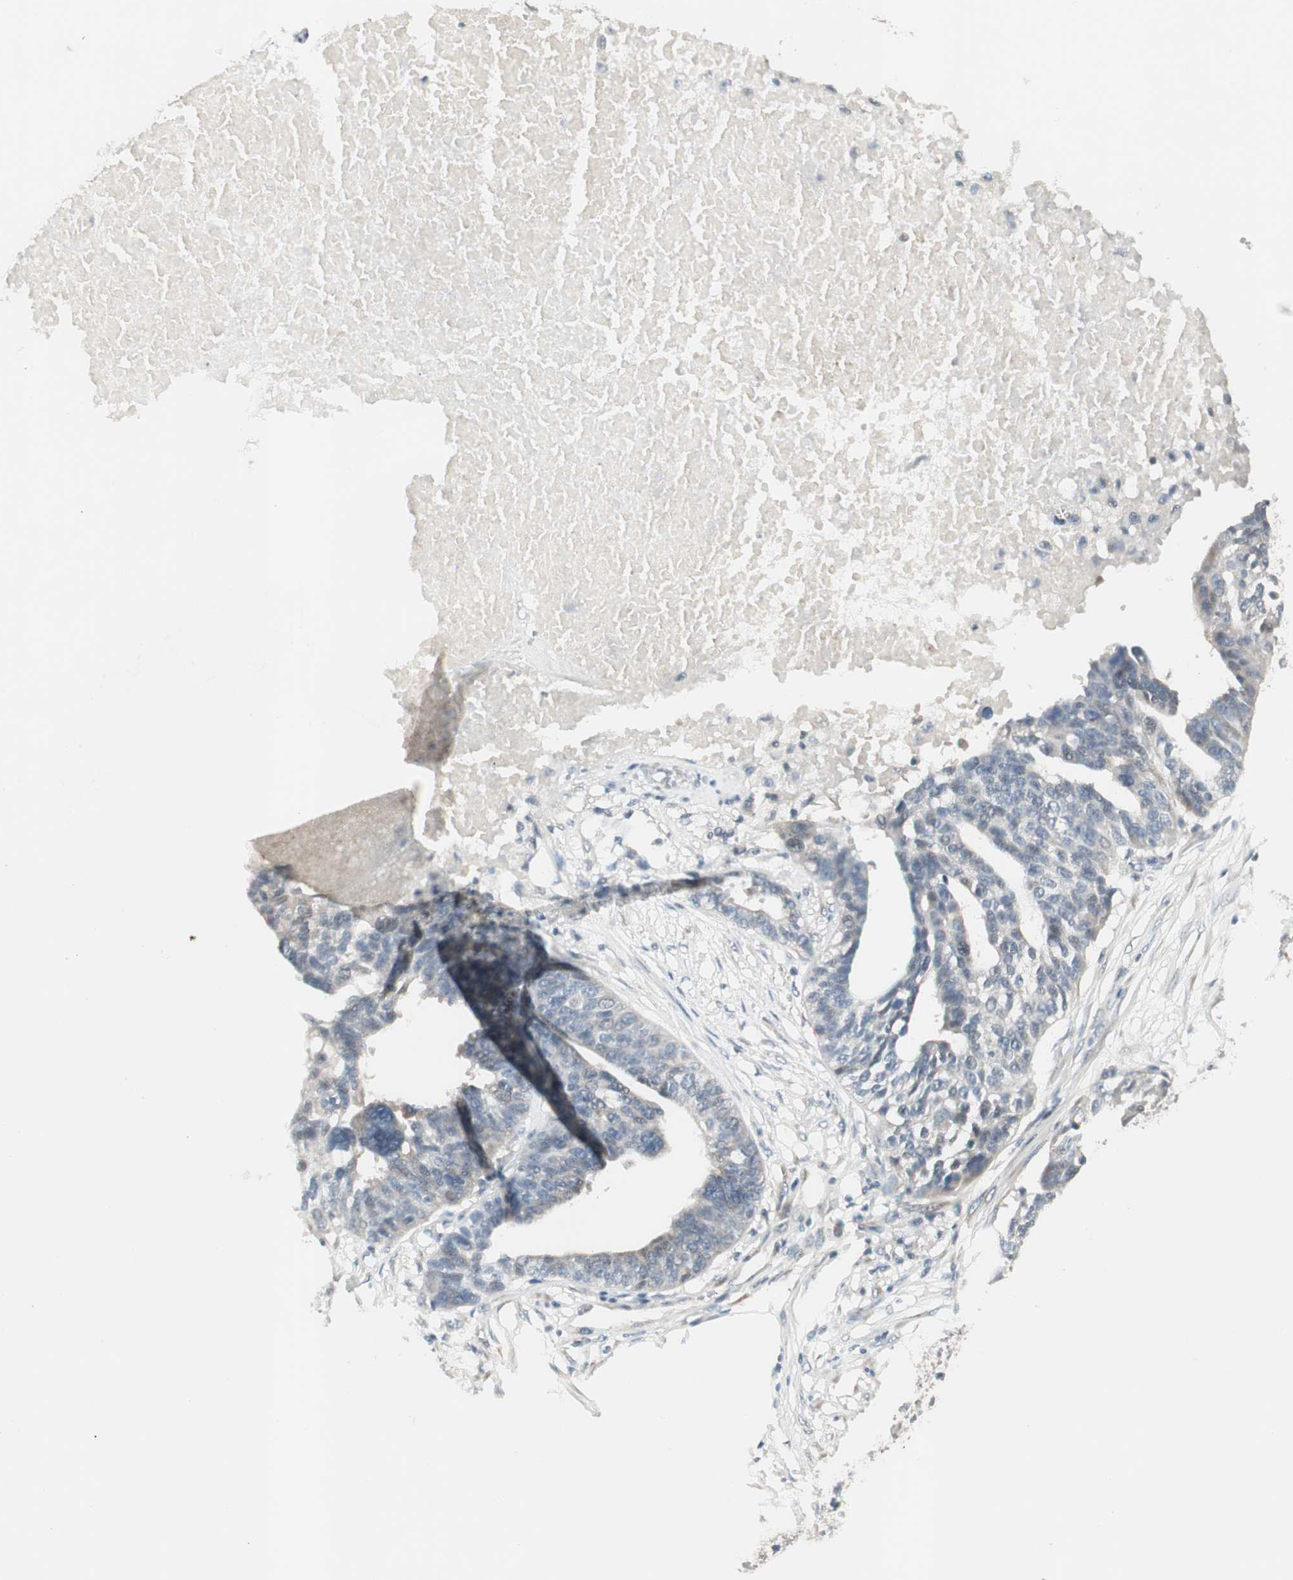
{"staining": {"intensity": "weak", "quantity": "25%-75%", "location": "cytoplasmic/membranous"}, "tissue": "ovarian cancer", "cell_type": "Tumor cells", "image_type": "cancer", "snomed": [{"axis": "morphology", "description": "Cystadenocarcinoma, serous, NOS"}, {"axis": "topography", "description": "Ovary"}], "caption": "This is a histology image of IHC staining of ovarian cancer (serous cystadenocarcinoma), which shows weak staining in the cytoplasmic/membranous of tumor cells.", "gene": "PDZK1", "patient": {"sex": "female", "age": 59}}